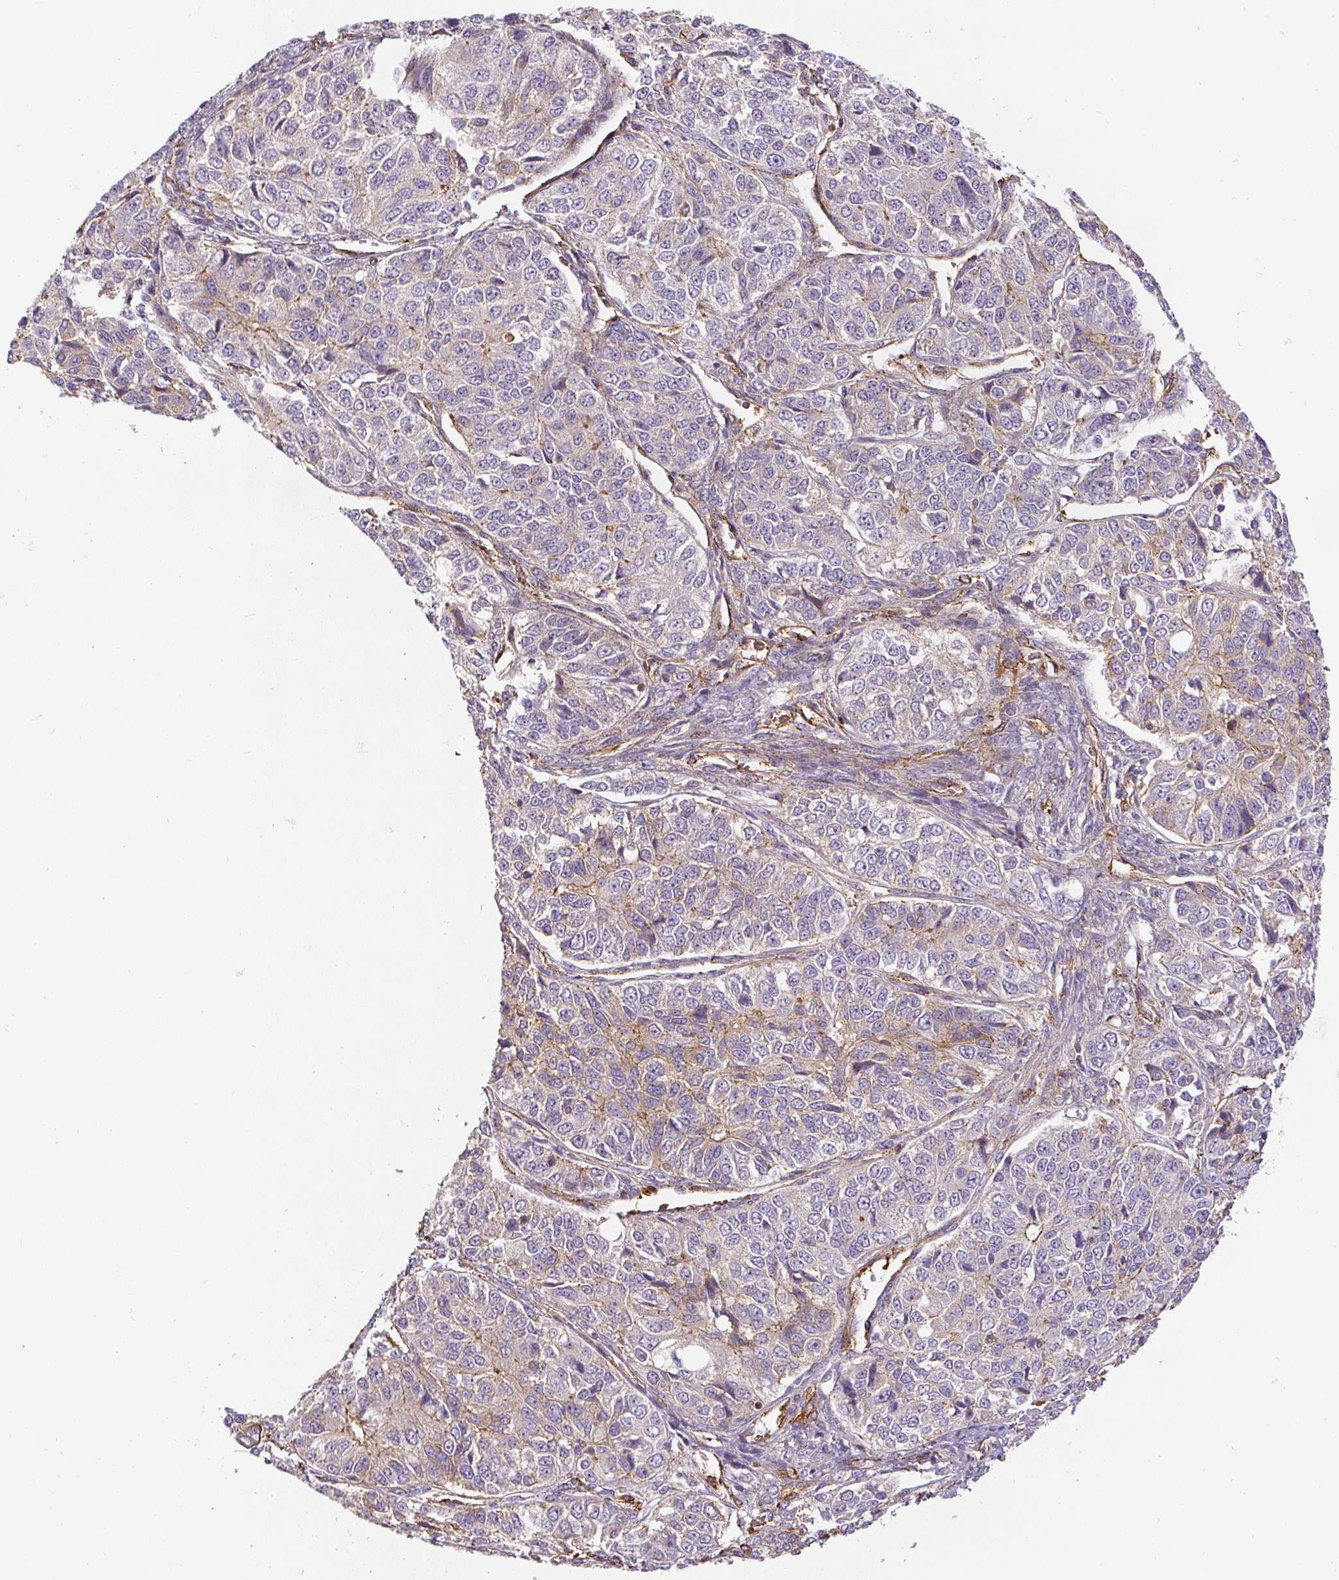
{"staining": {"intensity": "weak", "quantity": "<25%", "location": "cytoplasmic/membranous"}, "tissue": "ovarian cancer", "cell_type": "Tumor cells", "image_type": "cancer", "snomed": [{"axis": "morphology", "description": "Carcinoma, endometroid"}, {"axis": "topography", "description": "Ovary"}], "caption": "The IHC micrograph has no significant staining in tumor cells of ovarian cancer (endometroid carcinoma) tissue.", "gene": "MYL12A", "patient": {"sex": "female", "age": 51}}